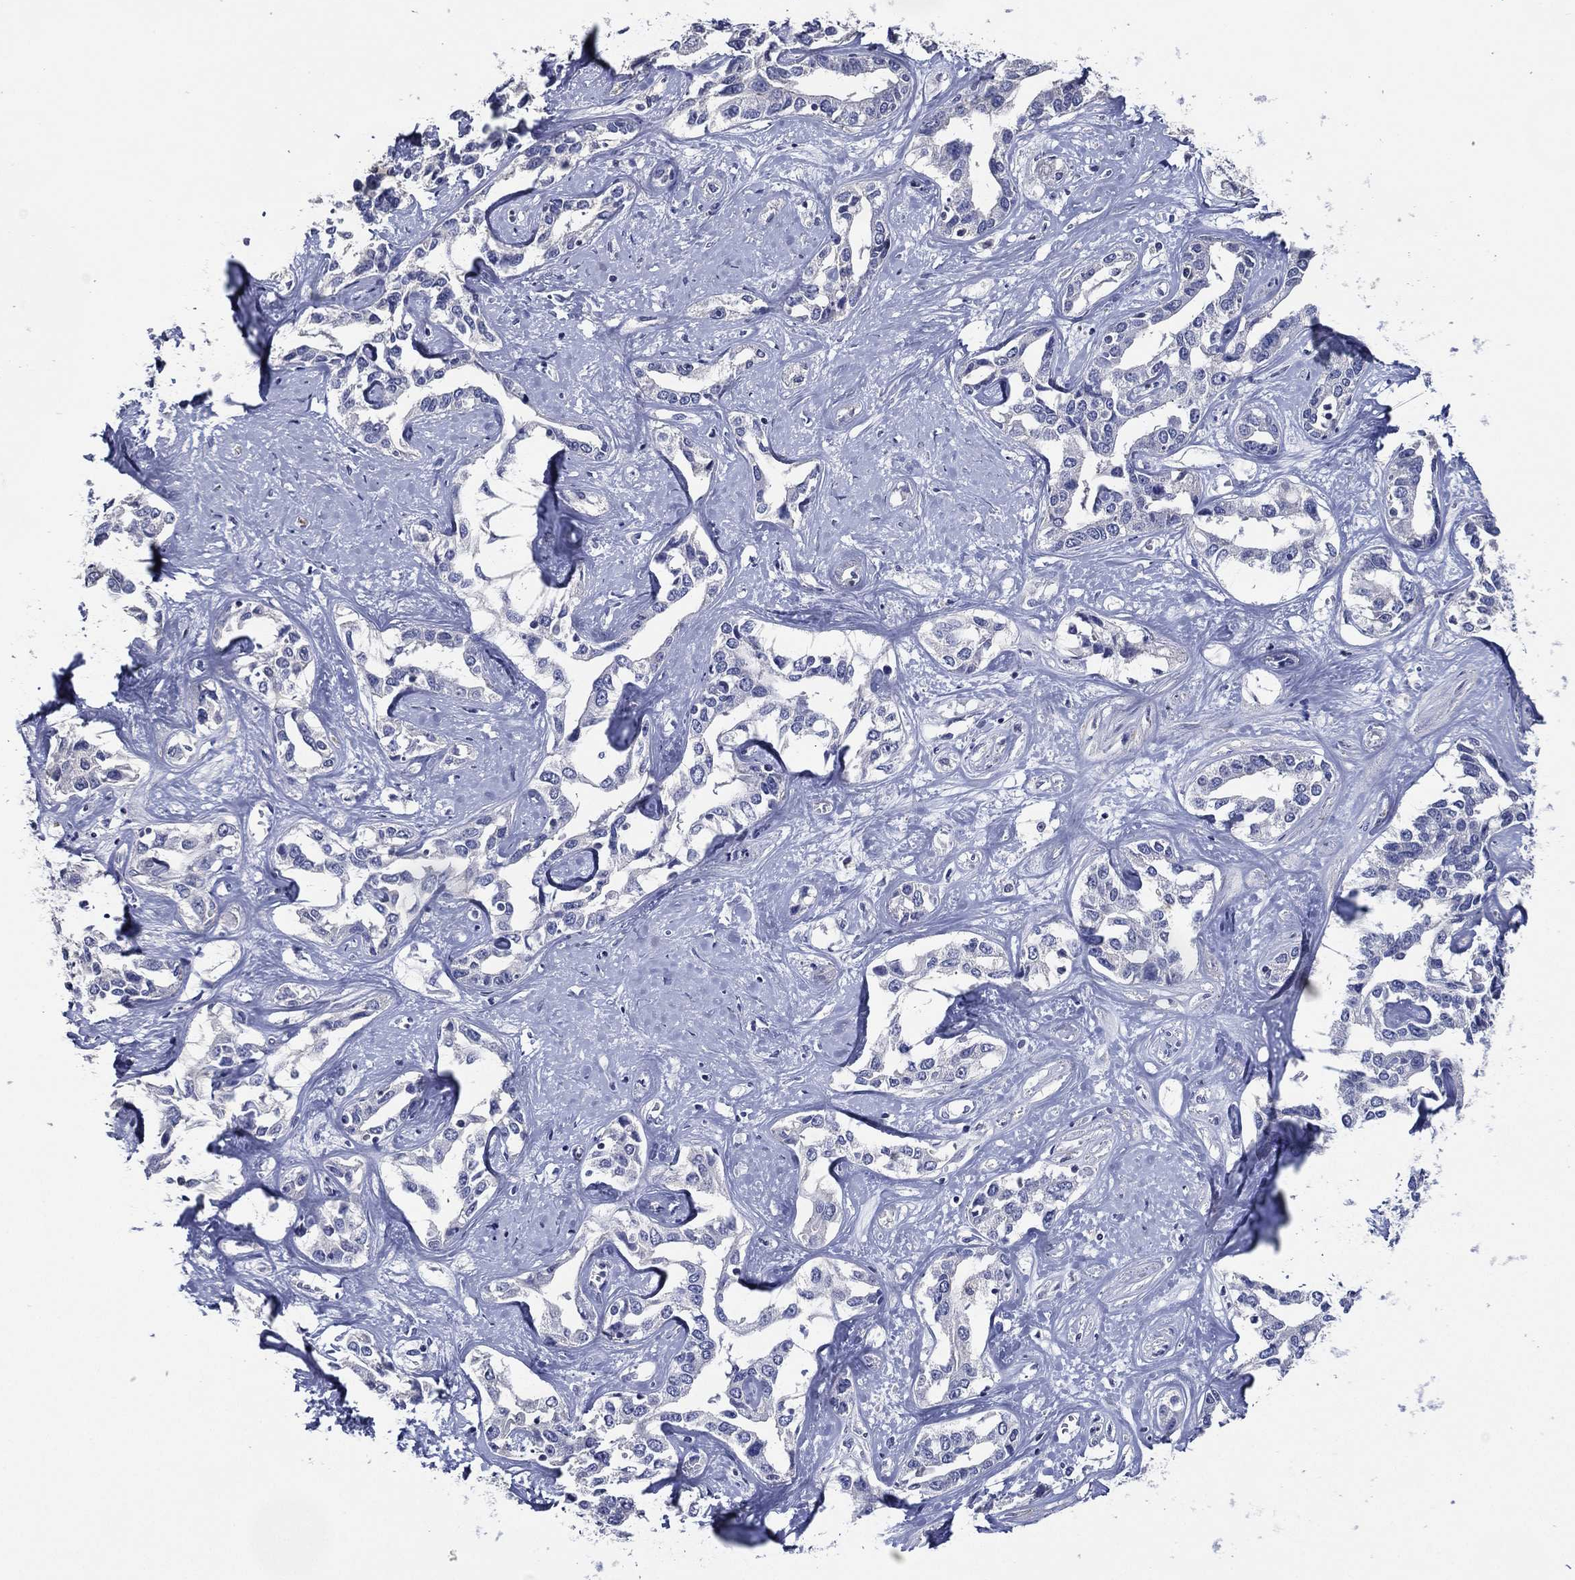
{"staining": {"intensity": "negative", "quantity": "none", "location": "none"}, "tissue": "liver cancer", "cell_type": "Tumor cells", "image_type": "cancer", "snomed": [{"axis": "morphology", "description": "Cholangiocarcinoma"}, {"axis": "topography", "description": "Liver"}], "caption": "A high-resolution photomicrograph shows immunohistochemistry (IHC) staining of cholangiocarcinoma (liver), which demonstrates no significant staining in tumor cells.", "gene": "TFAP2A", "patient": {"sex": "male", "age": 59}}